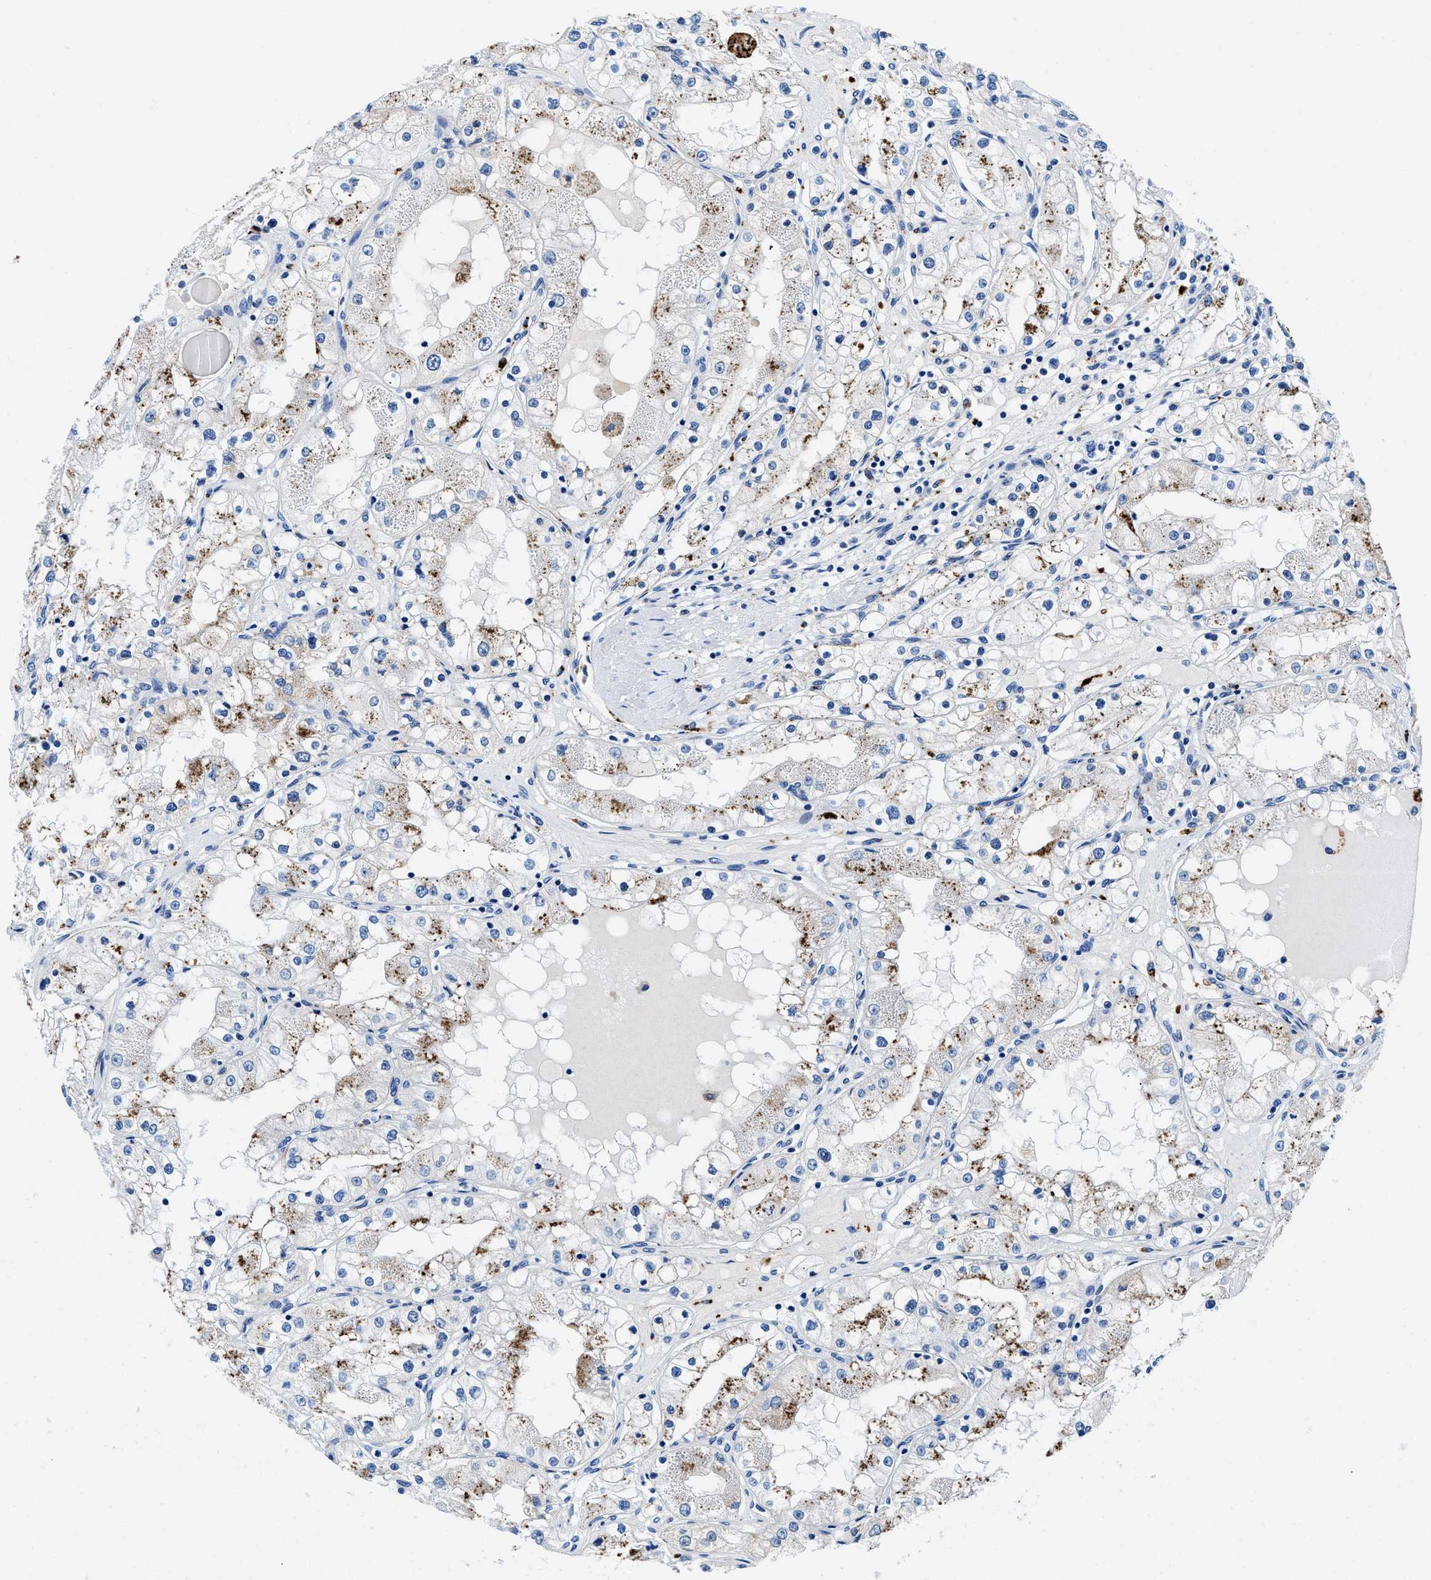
{"staining": {"intensity": "moderate", "quantity": "<25%", "location": "cytoplasmic/membranous"}, "tissue": "renal cancer", "cell_type": "Tumor cells", "image_type": "cancer", "snomed": [{"axis": "morphology", "description": "Adenocarcinoma, NOS"}, {"axis": "topography", "description": "Kidney"}], "caption": "Moderate cytoplasmic/membranous protein staining is seen in approximately <25% of tumor cells in renal cancer (adenocarcinoma). Ihc stains the protein in brown and the nuclei are stained blue.", "gene": "OR14K1", "patient": {"sex": "male", "age": 68}}